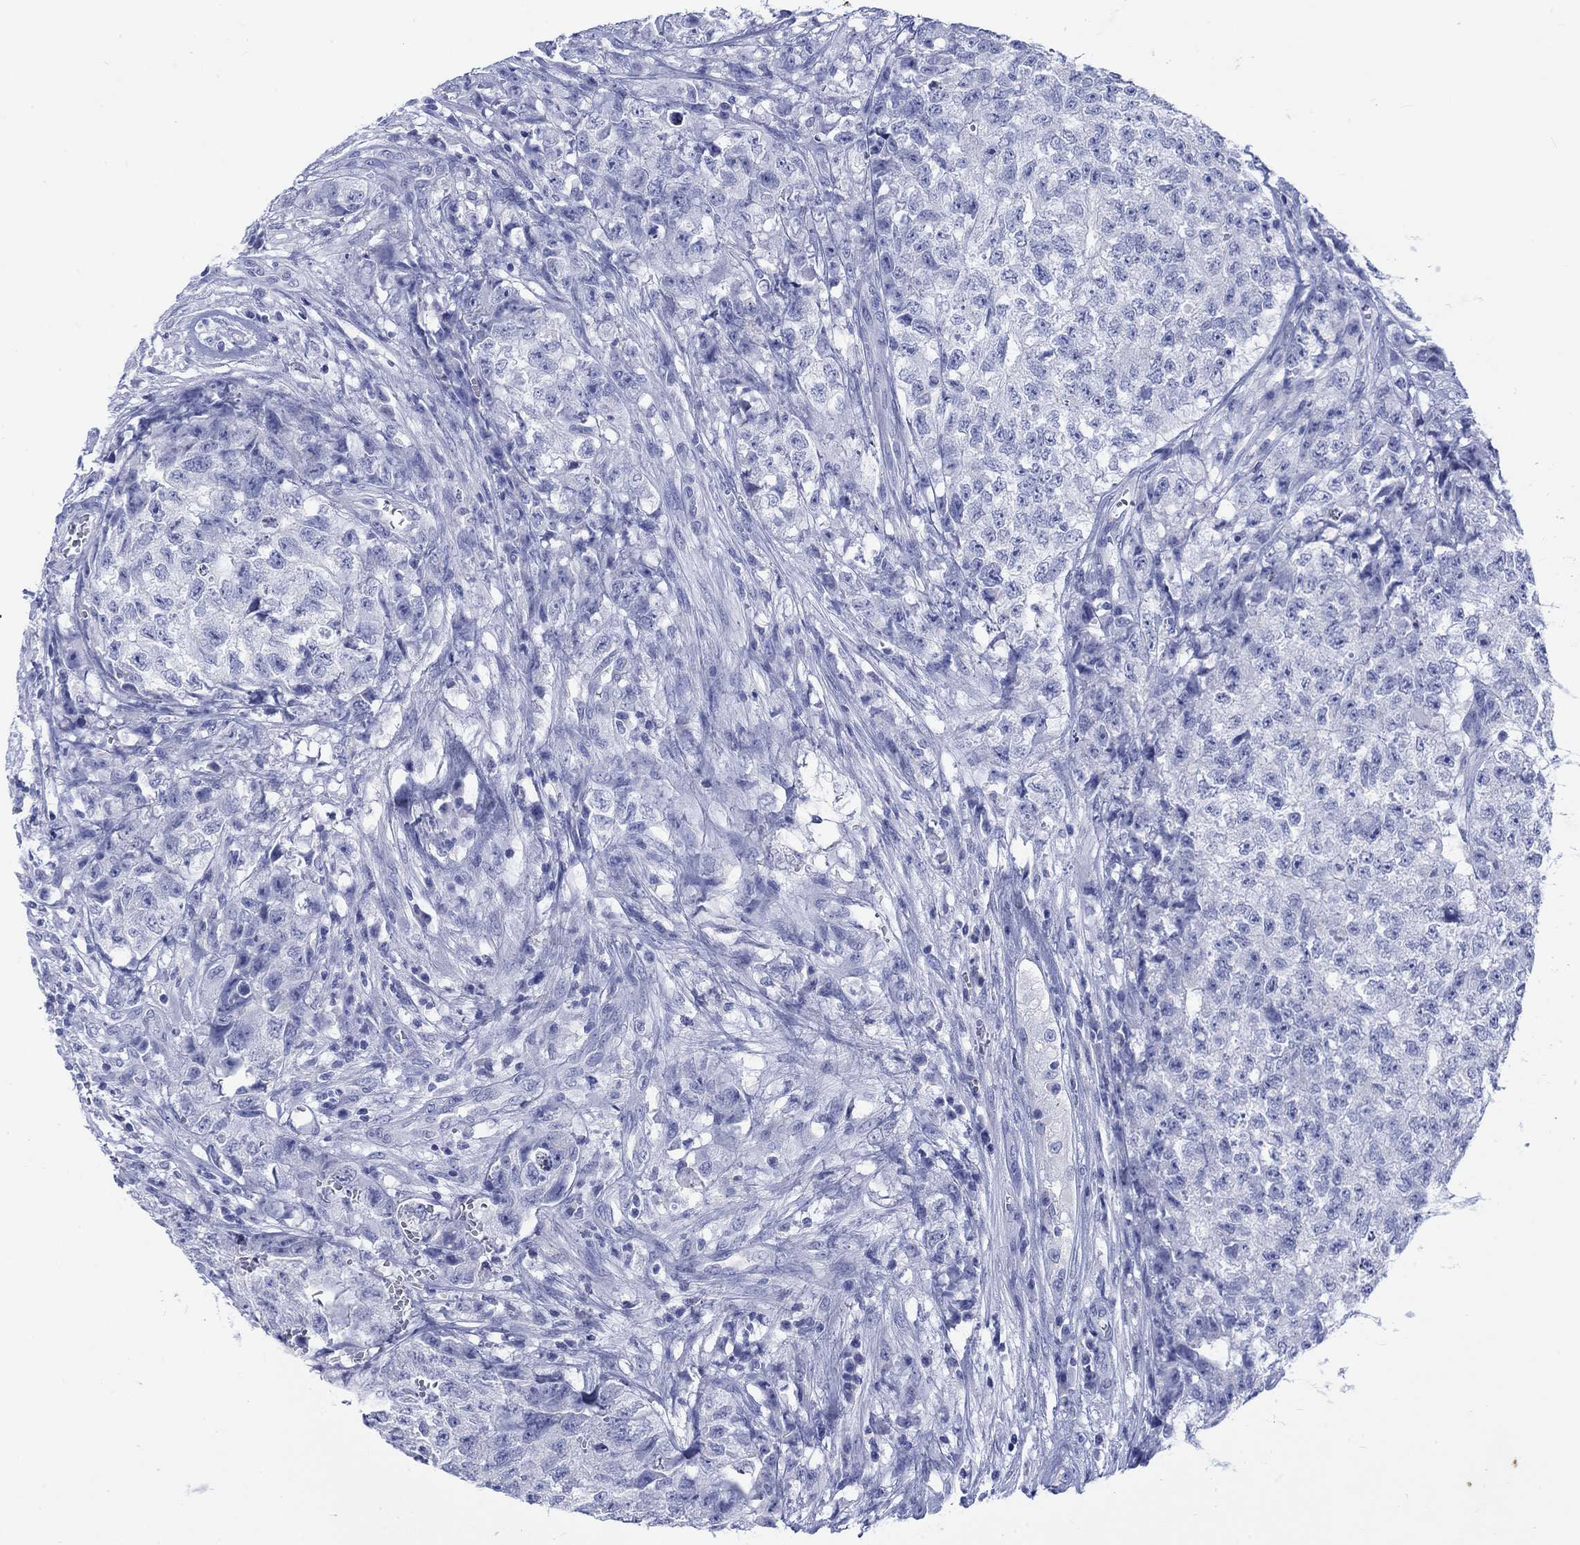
{"staining": {"intensity": "negative", "quantity": "none", "location": "none"}, "tissue": "testis cancer", "cell_type": "Tumor cells", "image_type": "cancer", "snomed": [{"axis": "morphology", "description": "Seminoma, NOS"}, {"axis": "morphology", "description": "Carcinoma, Embryonal, NOS"}, {"axis": "topography", "description": "Testis"}], "caption": "The micrograph displays no significant expression in tumor cells of testis seminoma. The staining was performed using DAB (3,3'-diaminobenzidine) to visualize the protein expression in brown, while the nuclei were stained in blue with hematoxylin (Magnification: 20x).", "gene": "KRT76", "patient": {"sex": "male", "age": 22}}